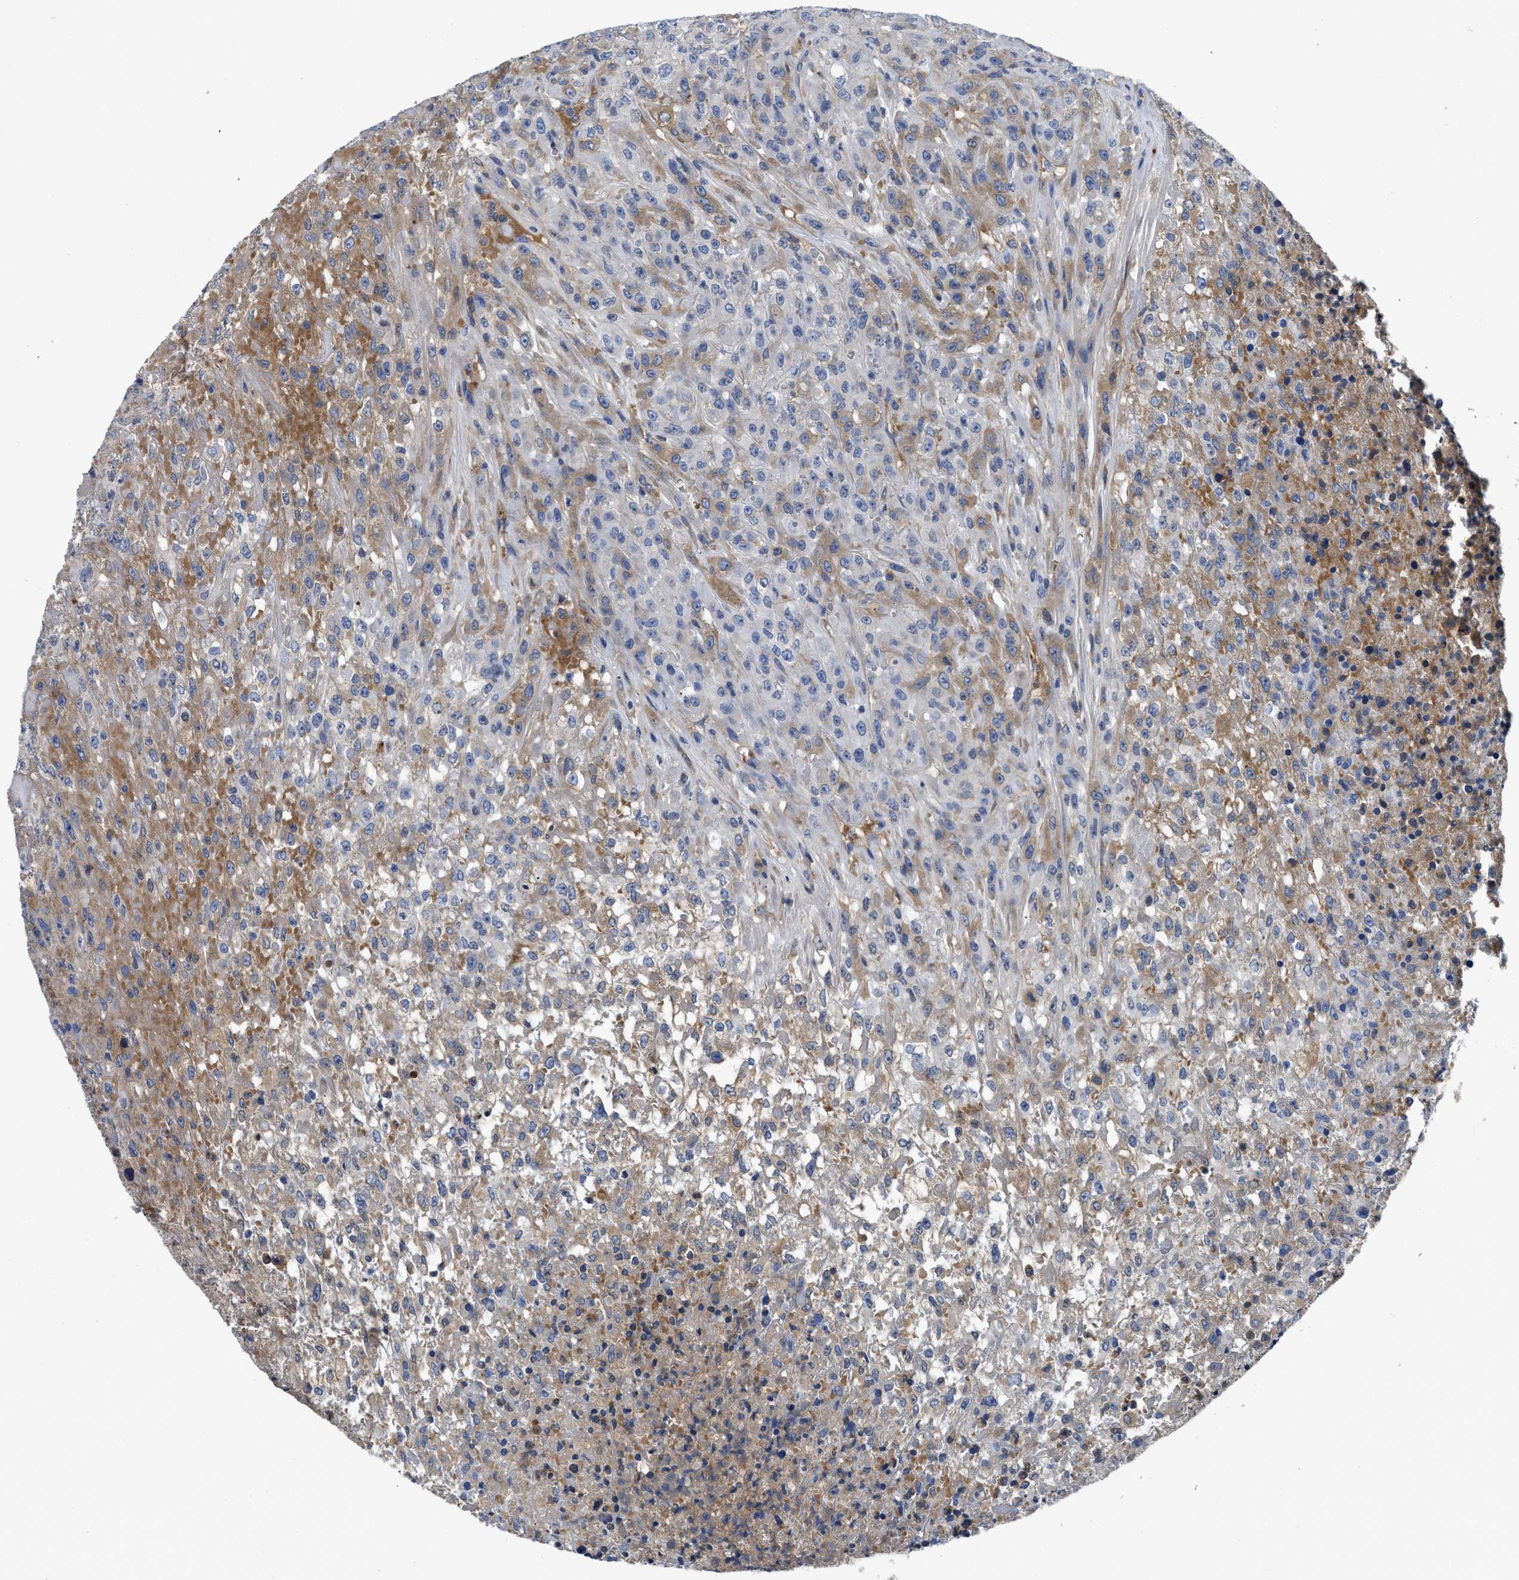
{"staining": {"intensity": "moderate", "quantity": "<25%", "location": "cytoplasmic/membranous"}, "tissue": "urothelial cancer", "cell_type": "Tumor cells", "image_type": "cancer", "snomed": [{"axis": "morphology", "description": "Urothelial carcinoma, High grade"}, {"axis": "topography", "description": "Urinary bladder"}], "caption": "The immunohistochemical stain shows moderate cytoplasmic/membranous positivity in tumor cells of urothelial cancer tissue. The protein of interest is shown in brown color, while the nuclei are stained blue.", "gene": "SERPINA6", "patient": {"sex": "male", "age": 46}}